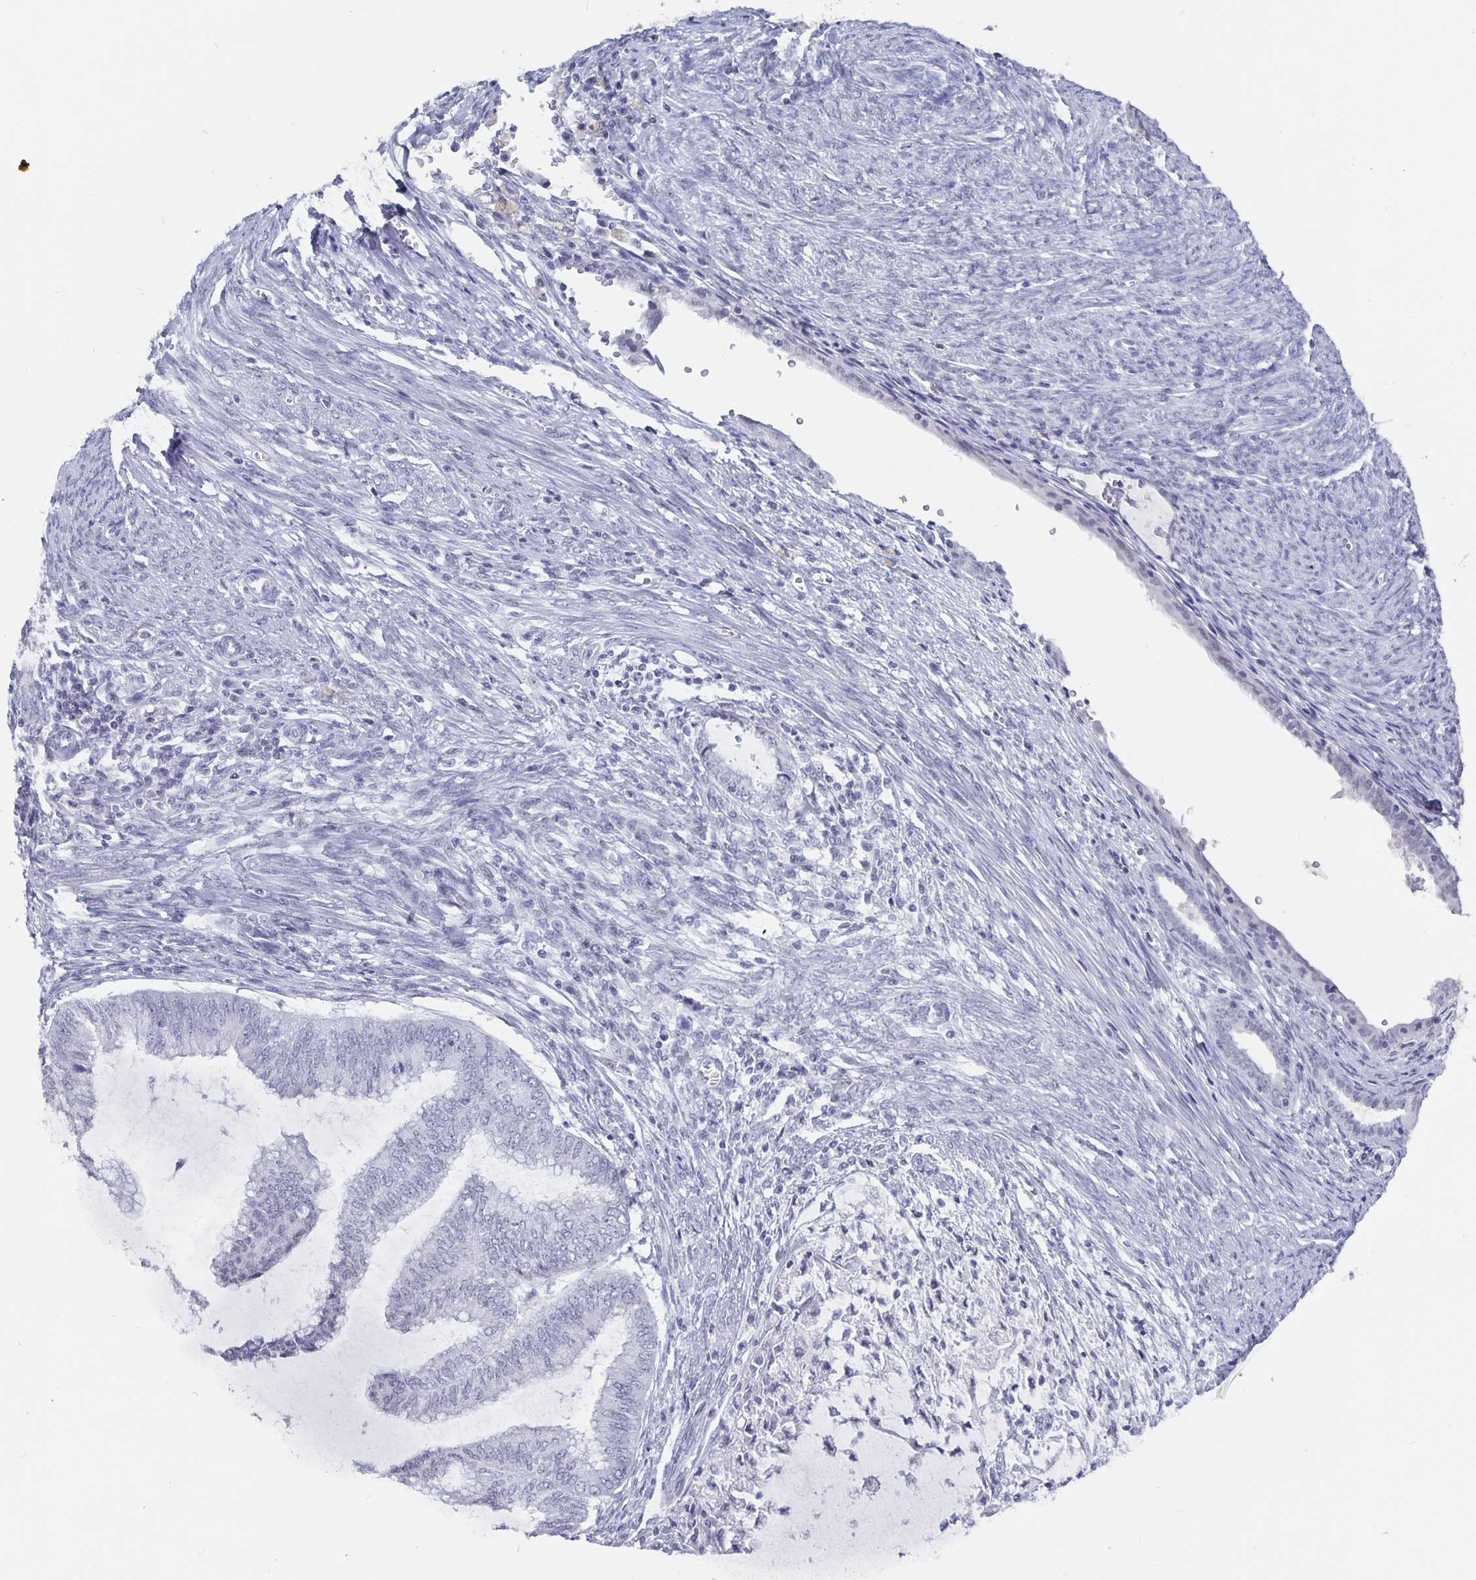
{"staining": {"intensity": "negative", "quantity": "none", "location": "none"}, "tissue": "endometrial cancer", "cell_type": "Tumor cells", "image_type": "cancer", "snomed": [{"axis": "morphology", "description": "Adenocarcinoma, NOS"}, {"axis": "topography", "description": "Endometrium"}], "caption": "There is no significant expression in tumor cells of adenocarcinoma (endometrial).", "gene": "OLIG2", "patient": {"sex": "female", "age": 79}}